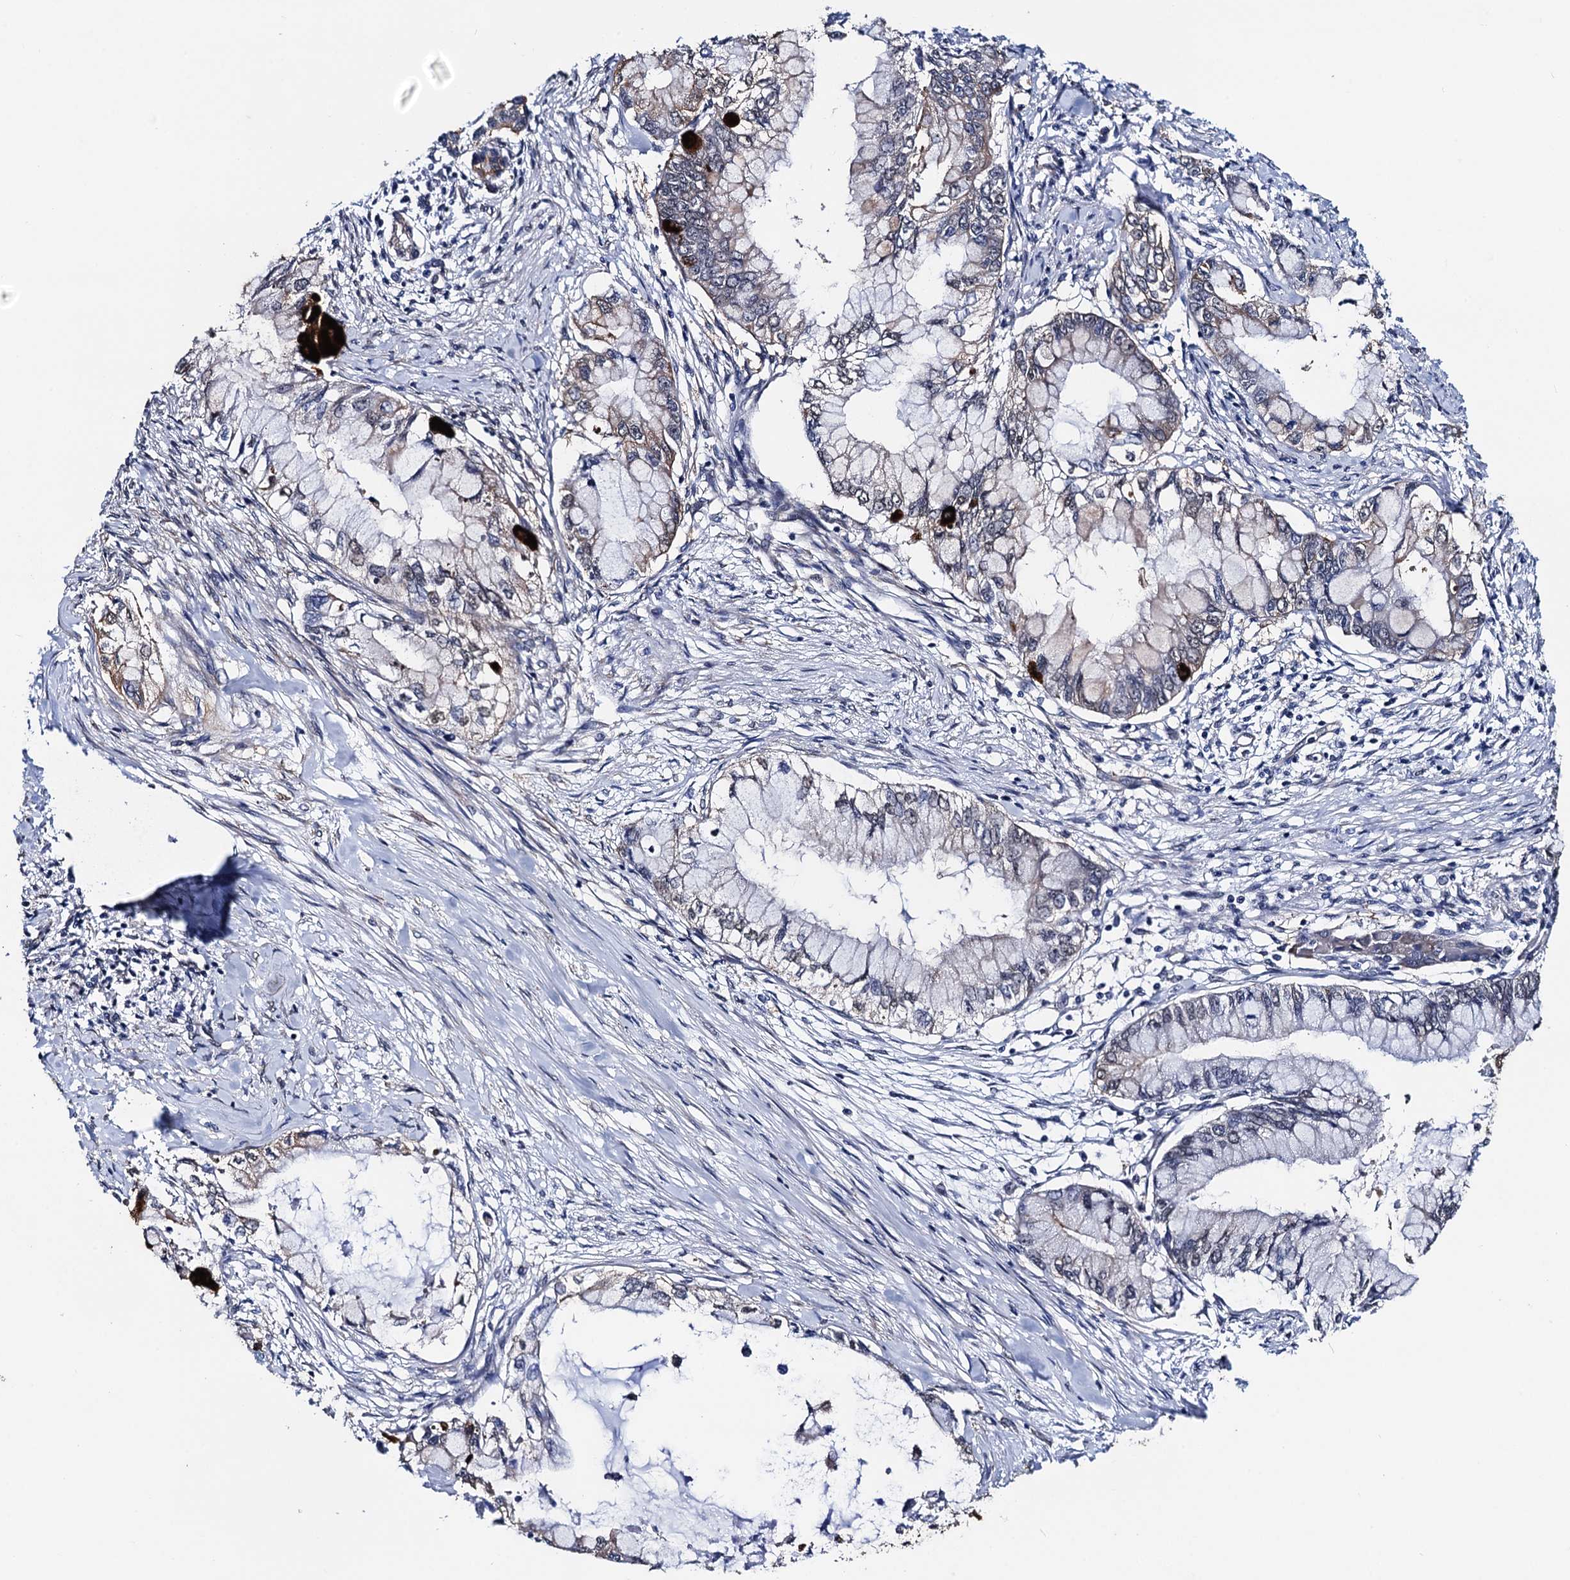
{"staining": {"intensity": "strong", "quantity": "<25%", "location": "cytoplasmic/membranous"}, "tissue": "pancreatic cancer", "cell_type": "Tumor cells", "image_type": "cancer", "snomed": [{"axis": "morphology", "description": "Adenocarcinoma, NOS"}, {"axis": "topography", "description": "Pancreas"}], "caption": "An image of human pancreatic cancer (adenocarcinoma) stained for a protein shows strong cytoplasmic/membranous brown staining in tumor cells.", "gene": "PTCD3", "patient": {"sex": "male", "age": 48}}